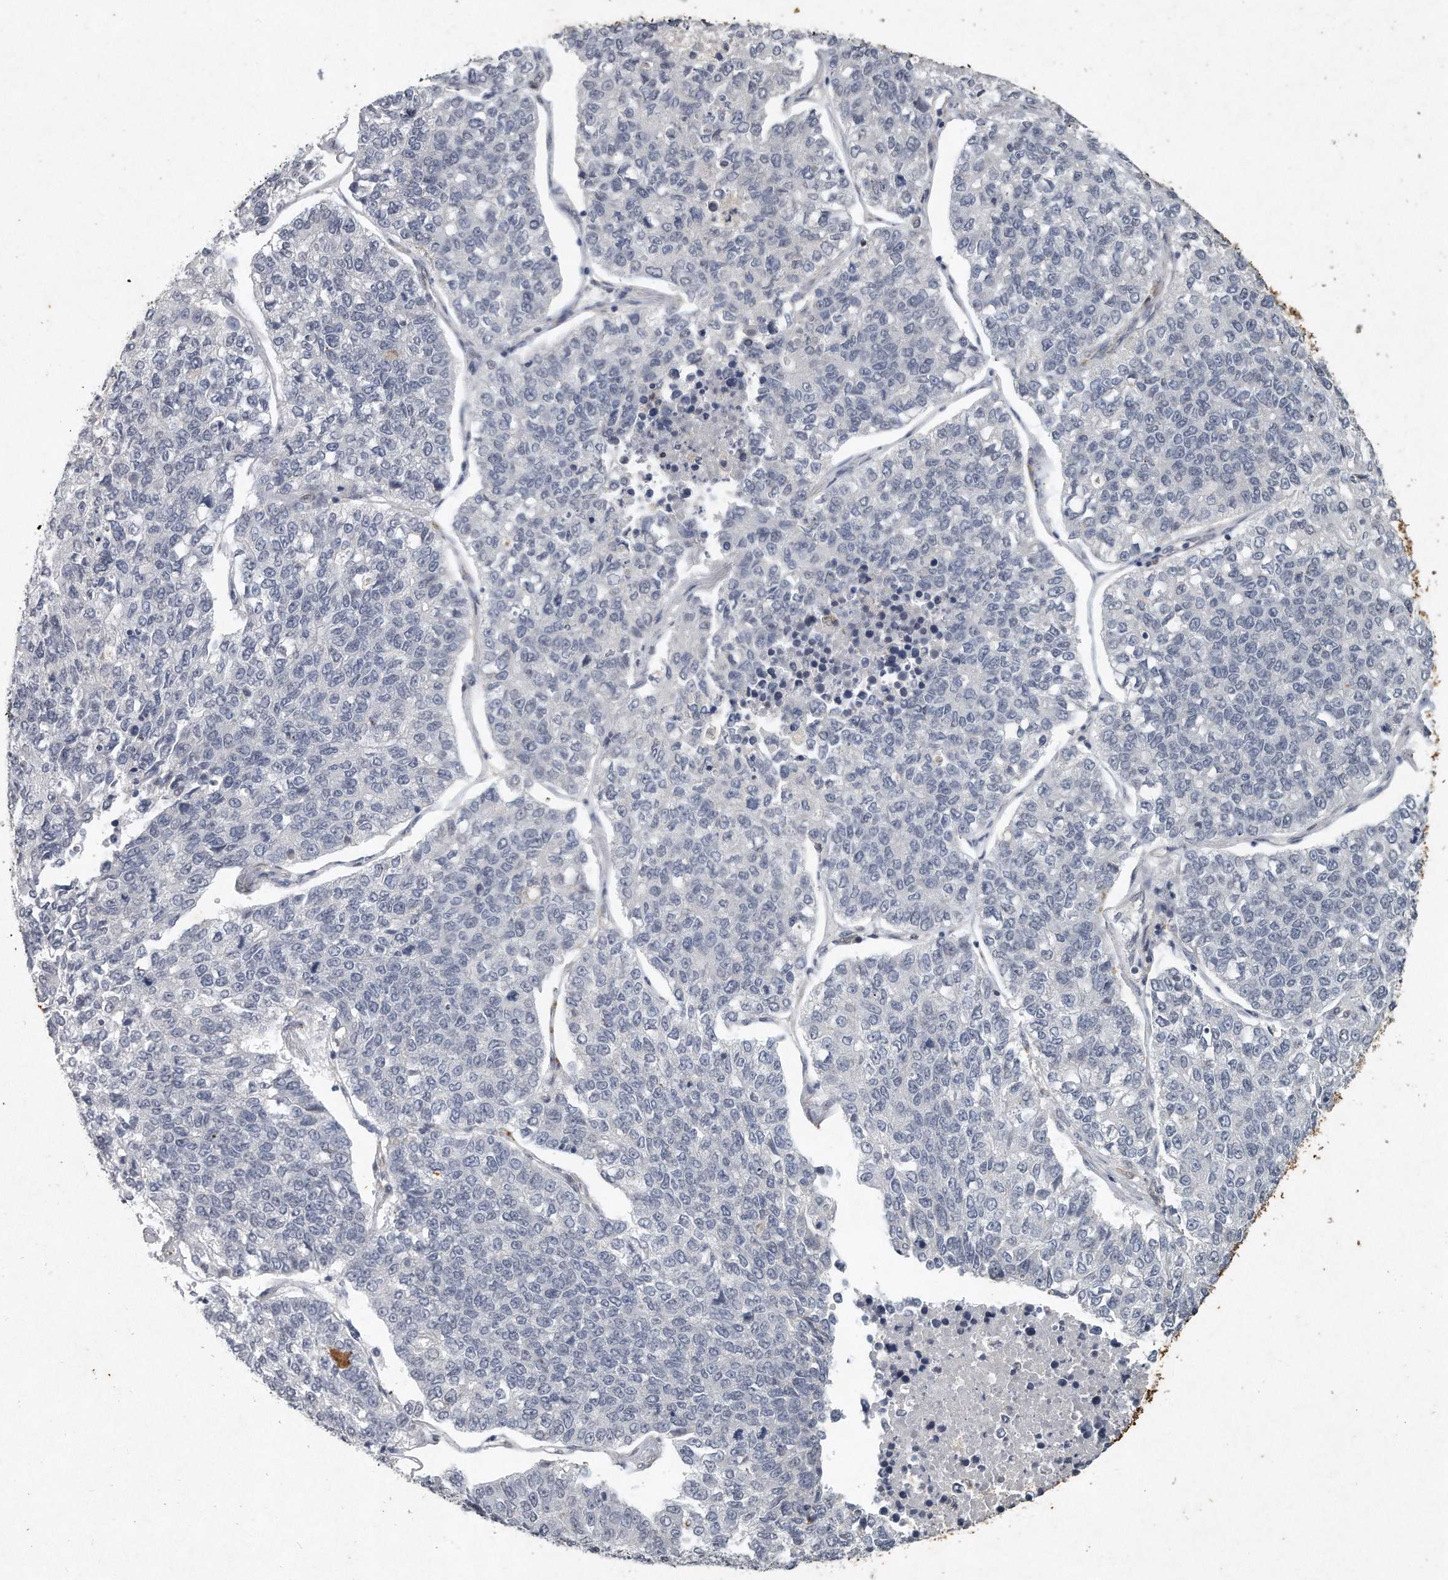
{"staining": {"intensity": "negative", "quantity": "none", "location": "none"}, "tissue": "lung cancer", "cell_type": "Tumor cells", "image_type": "cancer", "snomed": [{"axis": "morphology", "description": "Adenocarcinoma, NOS"}, {"axis": "topography", "description": "Lung"}], "caption": "The histopathology image shows no staining of tumor cells in lung cancer.", "gene": "CAMK1", "patient": {"sex": "male", "age": 49}}